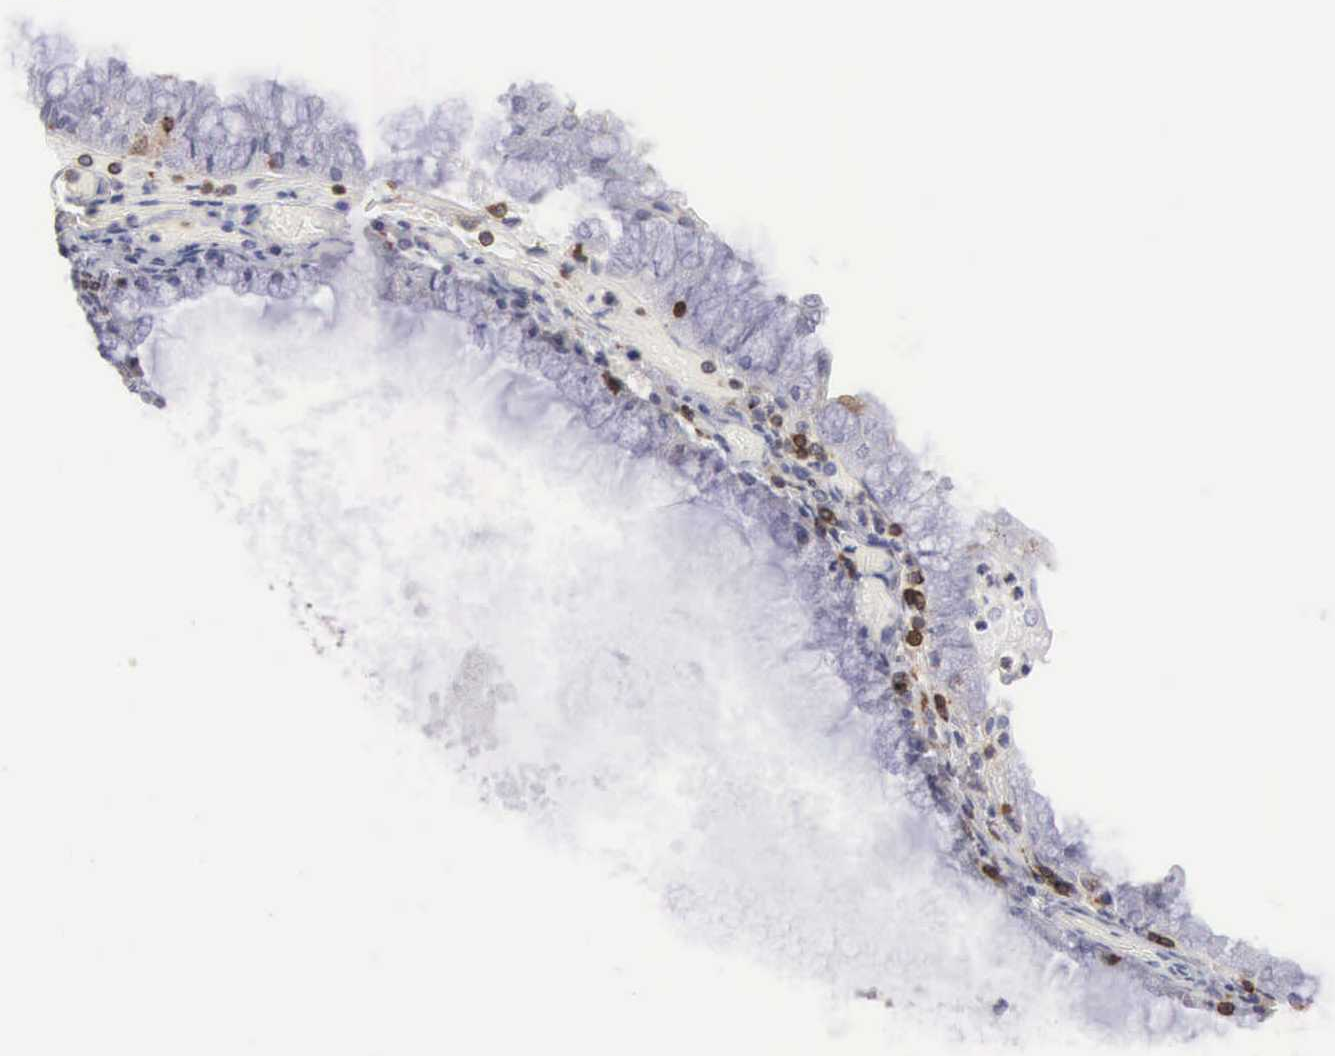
{"staining": {"intensity": "weak", "quantity": "25%-75%", "location": "cytoplasmic/membranous"}, "tissue": "endometrial cancer", "cell_type": "Tumor cells", "image_type": "cancer", "snomed": [{"axis": "morphology", "description": "Adenocarcinoma, NOS"}, {"axis": "topography", "description": "Endometrium"}], "caption": "High-power microscopy captured an immunohistochemistry image of adenocarcinoma (endometrial), revealing weak cytoplasmic/membranous positivity in approximately 25%-75% of tumor cells.", "gene": "SH3BP1", "patient": {"sex": "female", "age": 79}}